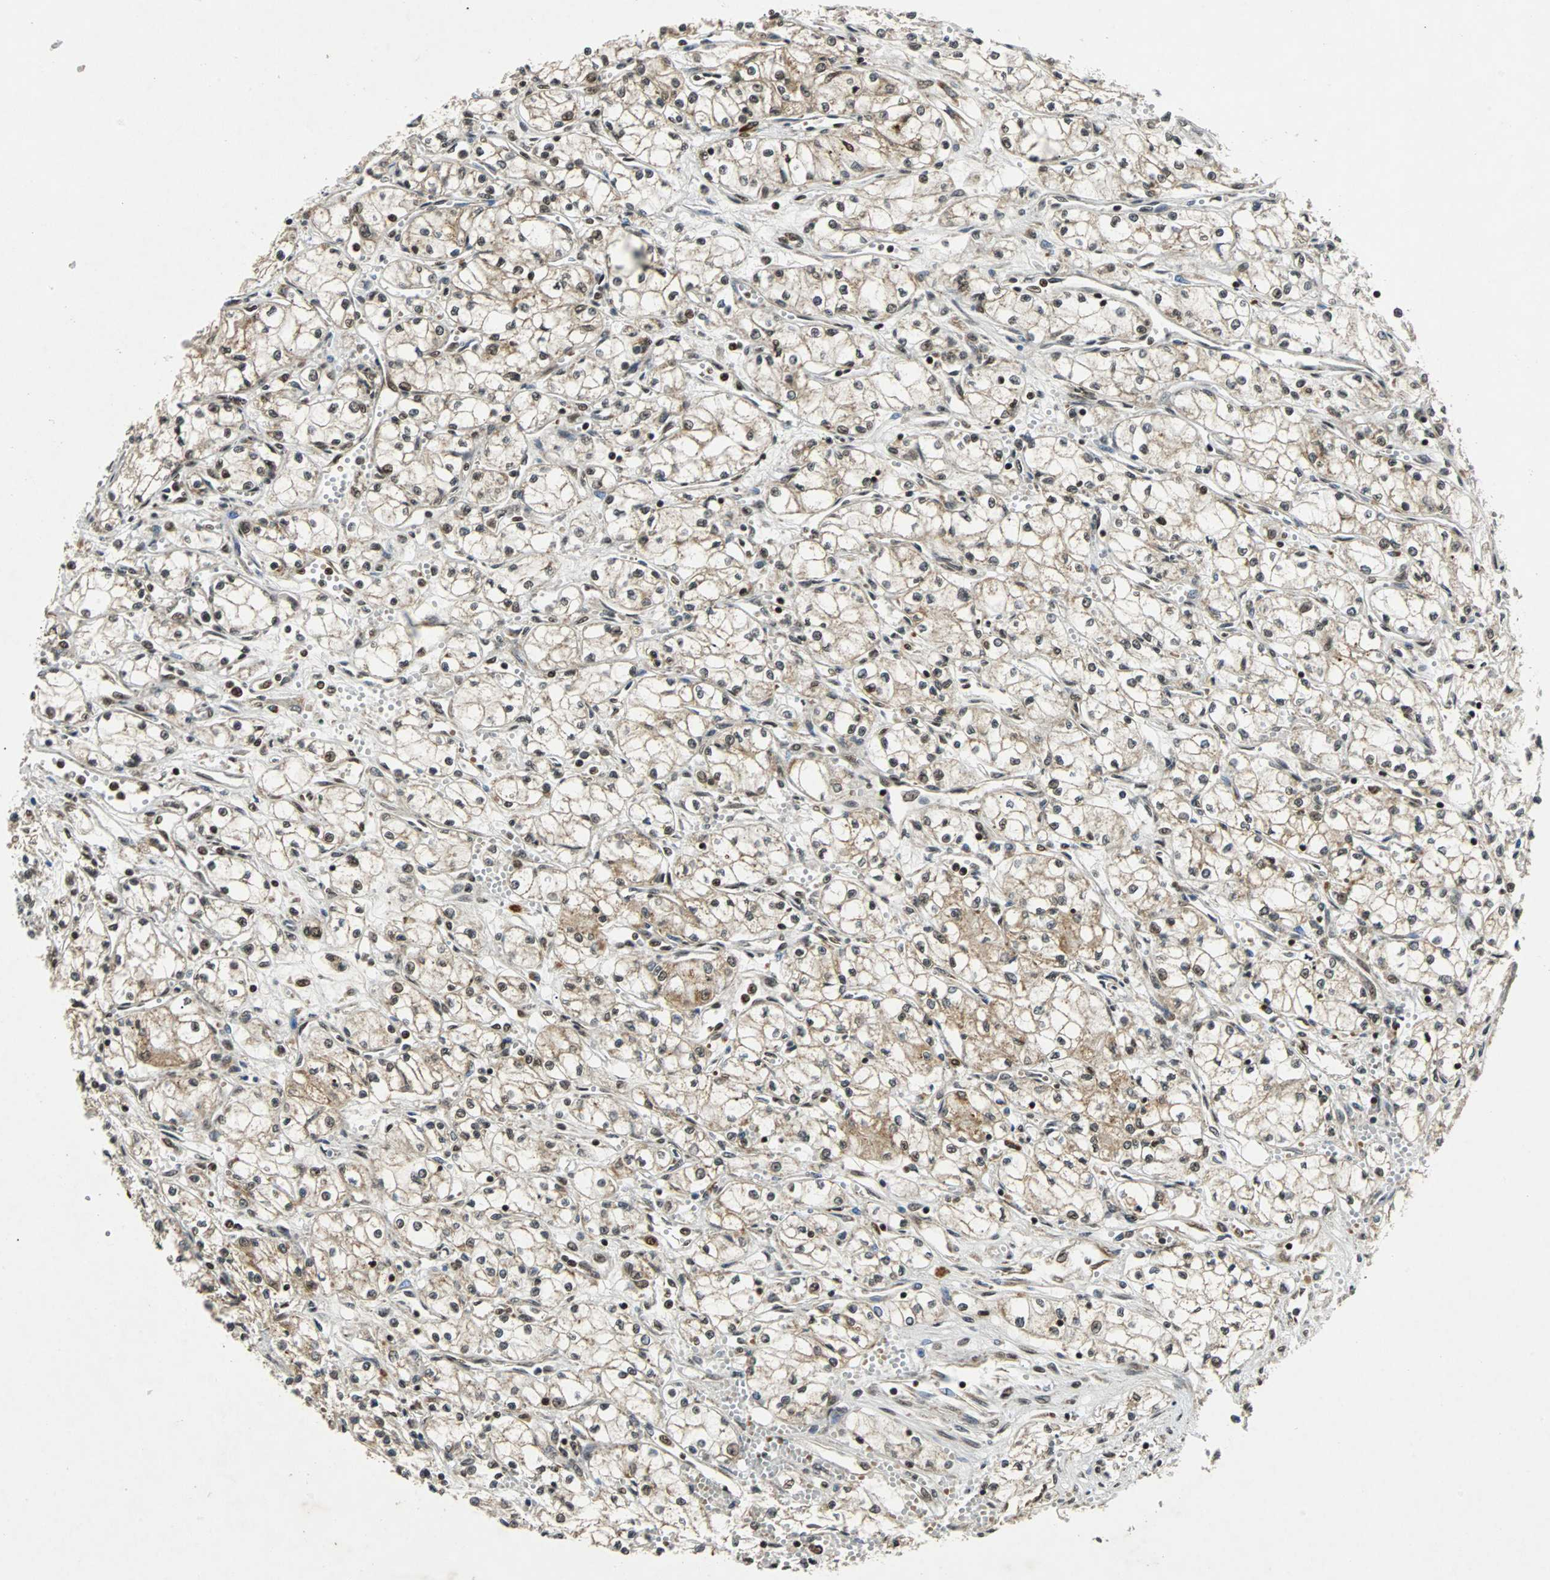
{"staining": {"intensity": "moderate", "quantity": ">75%", "location": "nuclear"}, "tissue": "renal cancer", "cell_type": "Tumor cells", "image_type": "cancer", "snomed": [{"axis": "morphology", "description": "Normal tissue, NOS"}, {"axis": "morphology", "description": "Adenocarcinoma, NOS"}, {"axis": "topography", "description": "Kidney"}], "caption": "Moderate nuclear protein positivity is seen in approximately >75% of tumor cells in renal cancer (adenocarcinoma). The staining is performed using DAB (3,3'-diaminobenzidine) brown chromogen to label protein expression. The nuclei are counter-stained blue using hematoxylin.", "gene": "TAF5", "patient": {"sex": "male", "age": 59}}